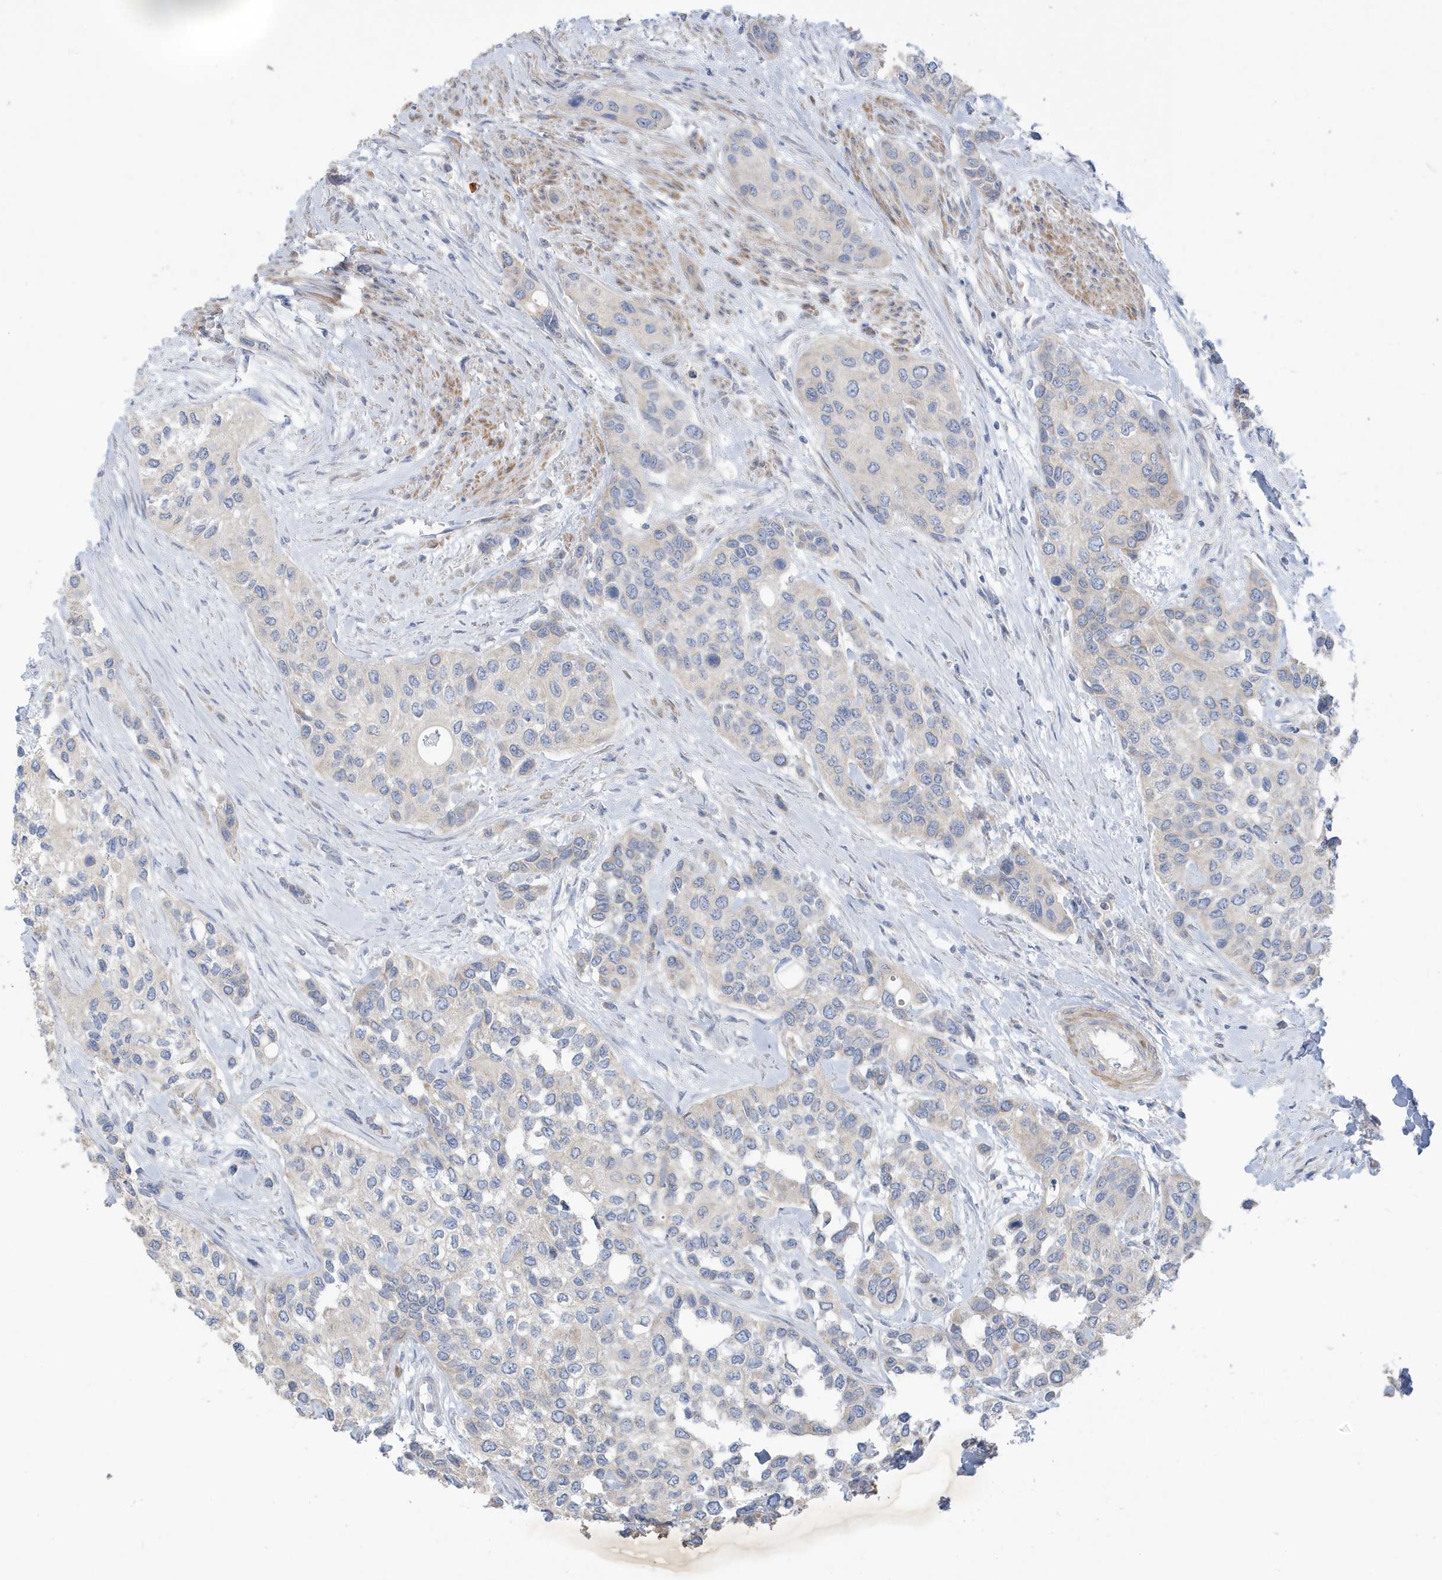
{"staining": {"intensity": "negative", "quantity": "none", "location": "none"}, "tissue": "urothelial cancer", "cell_type": "Tumor cells", "image_type": "cancer", "snomed": [{"axis": "morphology", "description": "Normal tissue, NOS"}, {"axis": "morphology", "description": "Urothelial carcinoma, High grade"}, {"axis": "topography", "description": "Vascular tissue"}, {"axis": "topography", "description": "Urinary bladder"}], "caption": "An immunohistochemistry photomicrograph of urothelial carcinoma (high-grade) is shown. There is no staining in tumor cells of urothelial carcinoma (high-grade).", "gene": "ATP13A5", "patient": {"sex": "female", "age": 56}}